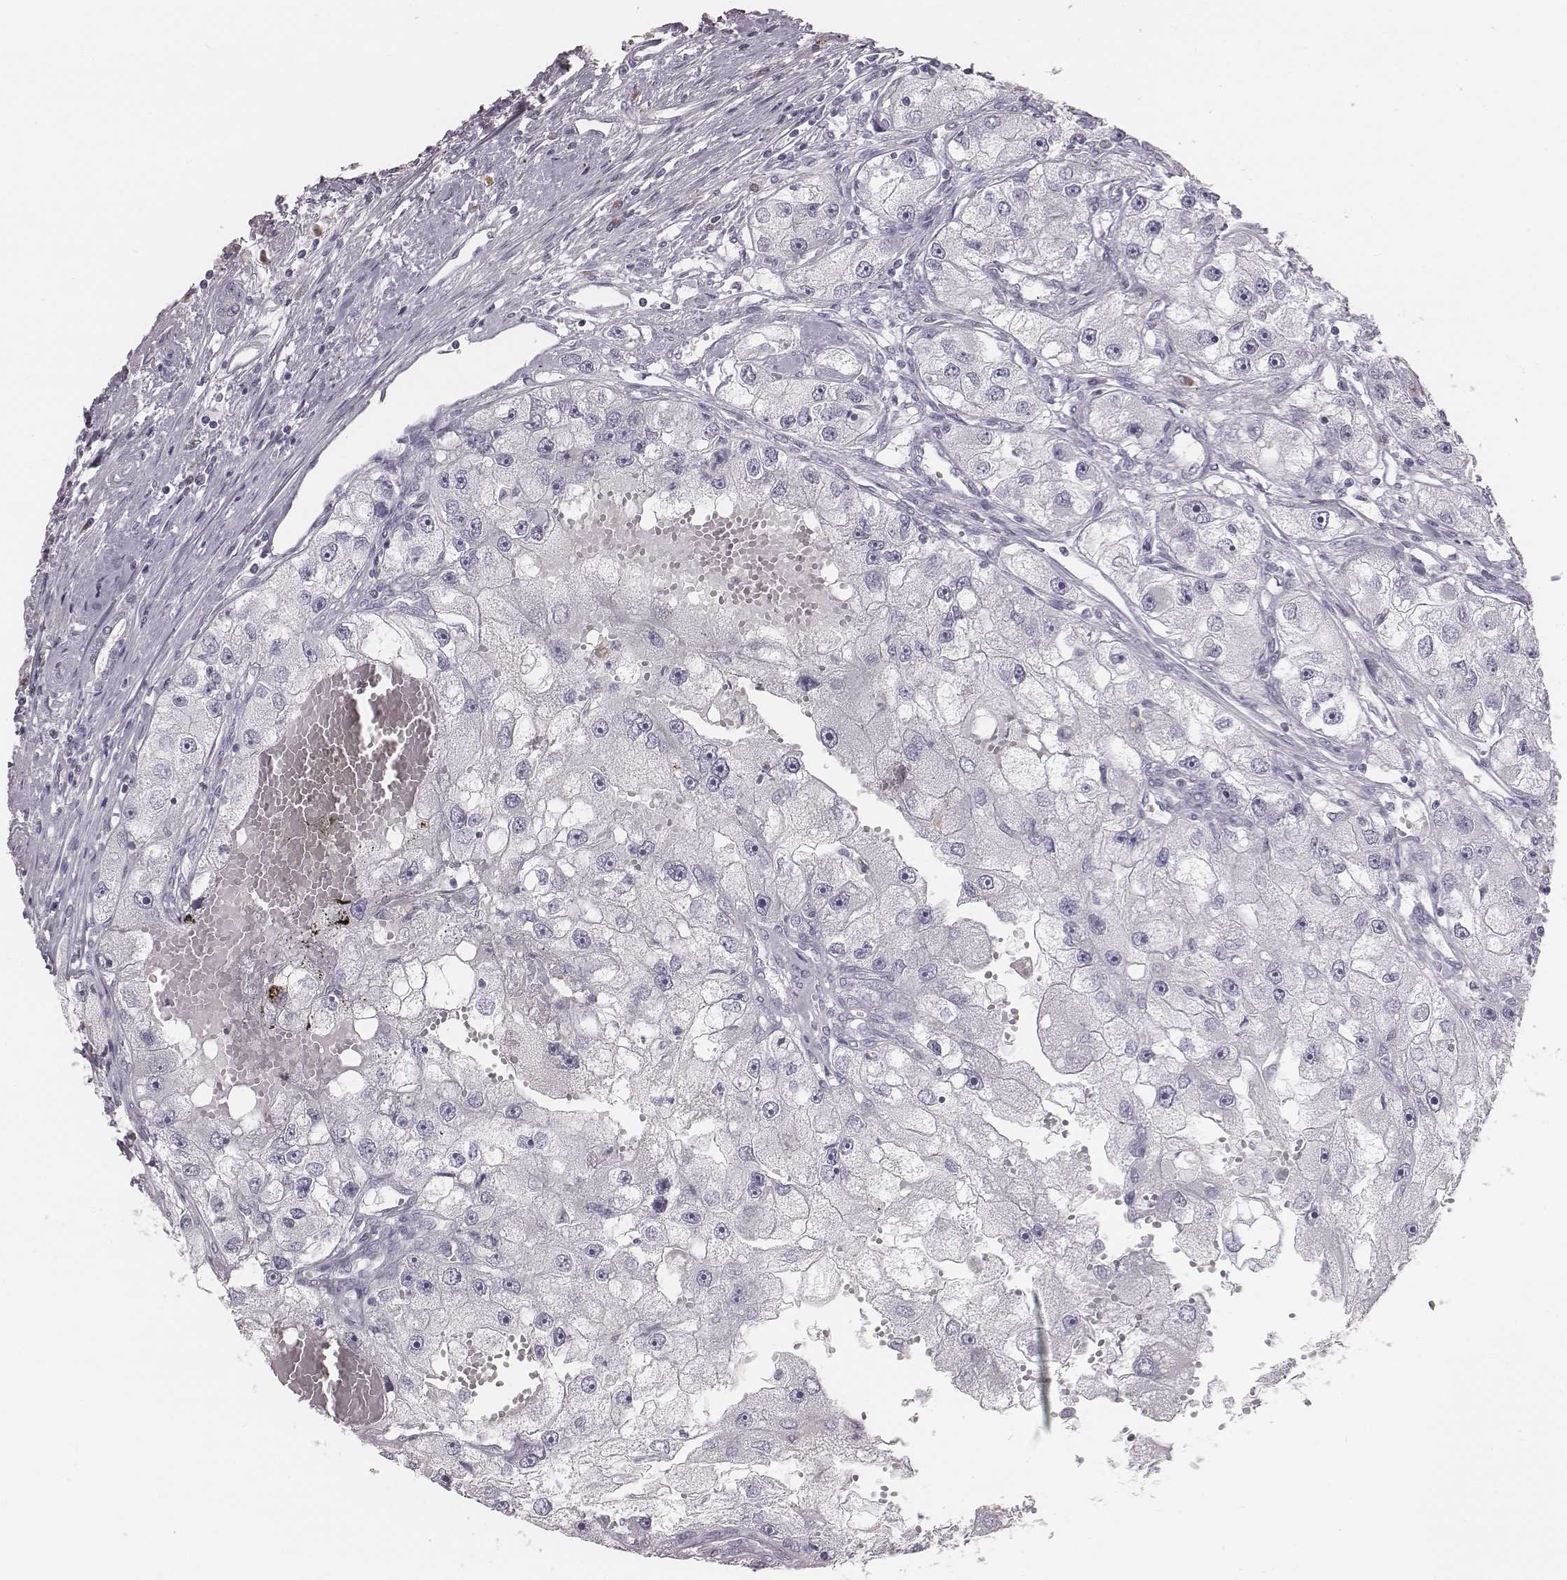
{"staining": {"intensity": "negative", "quantity": "none", "location": "none"}, "tissue": "renal cancer", "cell_type": "Tumor cells", "image_type": "cancer", "snomed": [{"axis": "morphology", "description": "Adenocarcinoma, NOS"}, {"axis": "topography", "description": "Kidney"}], "caption": "DAB immunohistochemical staining of renal adenocarcinoma demonstrates no significant expression in tumor cells. (Stains: DAB (3,3'-diaminobenzidine) immunohistochemistry (IHC) with hematoxylin counter stain, Microscopy: brightfield microscopy at high magnification).", "gene": "C6orf58", "patient": {"sex": "male", "age": 63}}